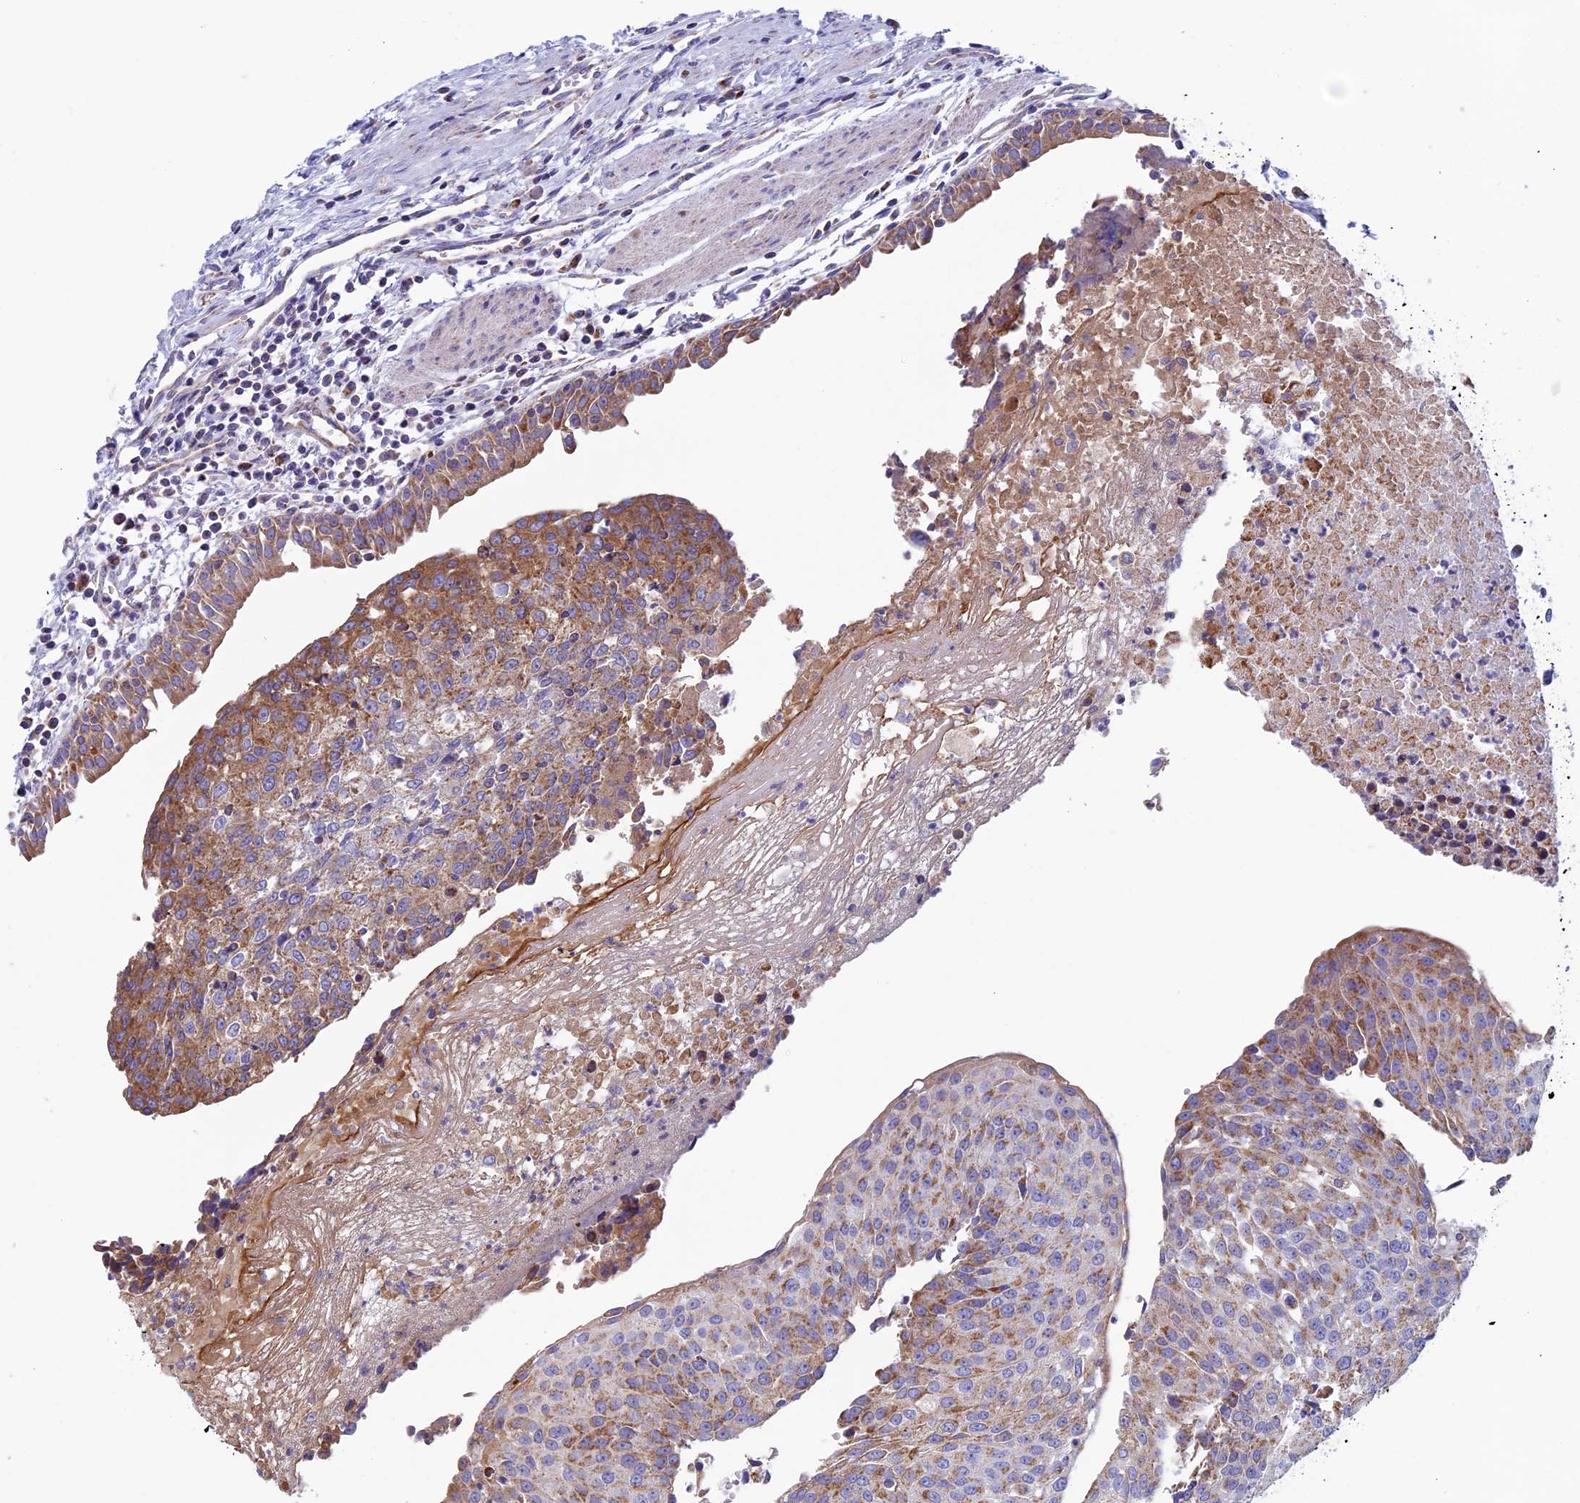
{"staining": {"intensity": "moderate", "quantity": "25%-75%", "location": "cytoplasmic/membranous"}, "tissue": "urothelial cancer", "cell_type": "Tumor cells", "image_type": "cancer", "snomed": [{"axis": "morphology", "description": "Urothelial carcinoma, High grade"}, {"axis": "topography", "description": "Urinary bladder"}], "caption": "A brown stain shows moderate cytoplasmic/membranous staining of a protein in urothelial cancer tumor cells.", "gene": "NDUFB9", "patient": {"sex": "female", "age": 85}}